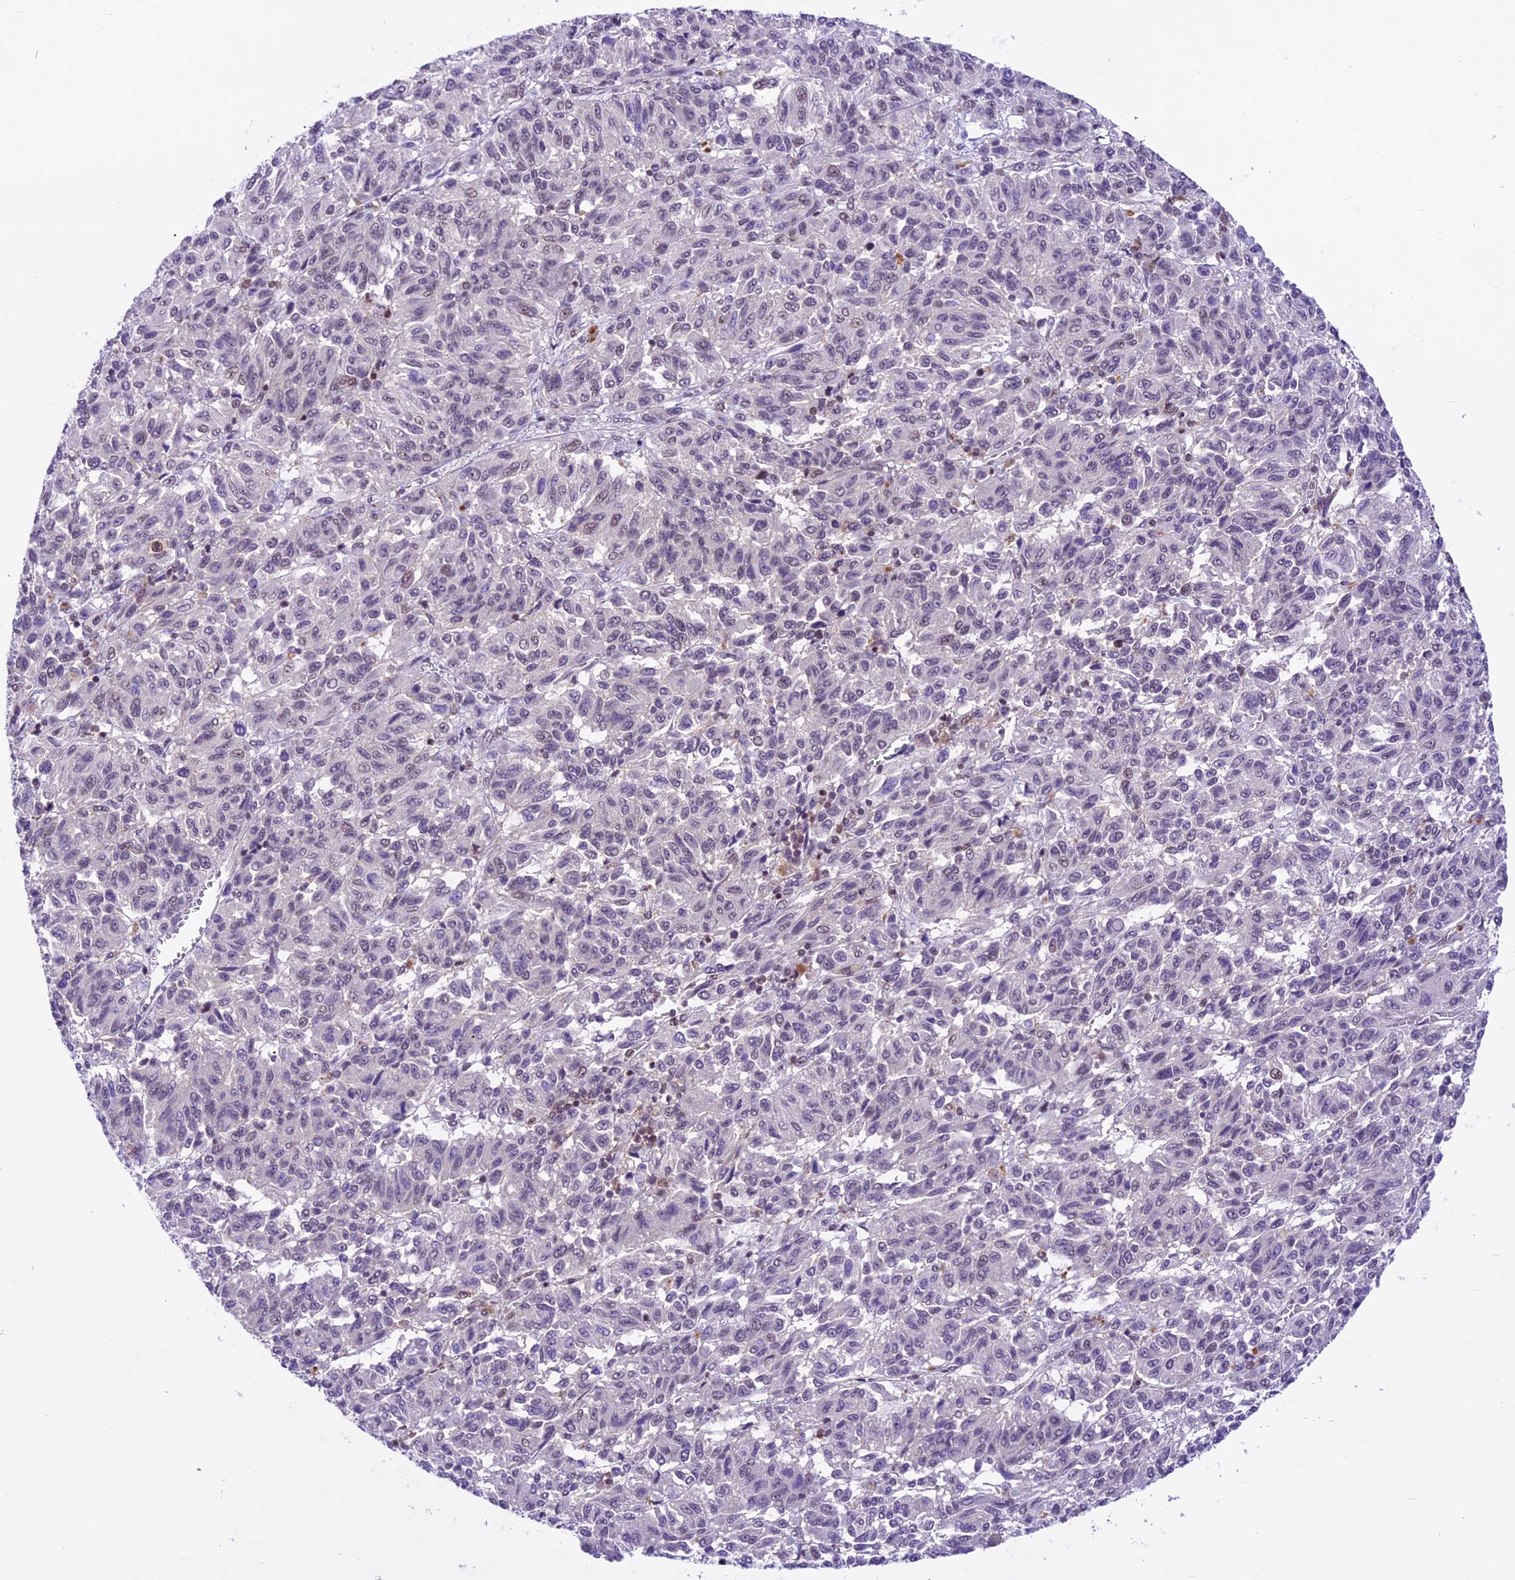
{"staining": {"intensity": "negative", "quantity": "none", "location": "none"}, "tissue": "melanoma", "cell_type": "Tumor cells", "image_type": "cancer", "snomed": [{"axis": "morphology", "description": "Malignant melanoma, Metastatic site"}, {"axis": "topography", "description": "Lung"}], "caption": "Immunohistochemical staining of melanoma exhibits no significant staining in tumor cells.", "gene": "SHKBP1", "patient": {"sex": "male", "age": 64}}